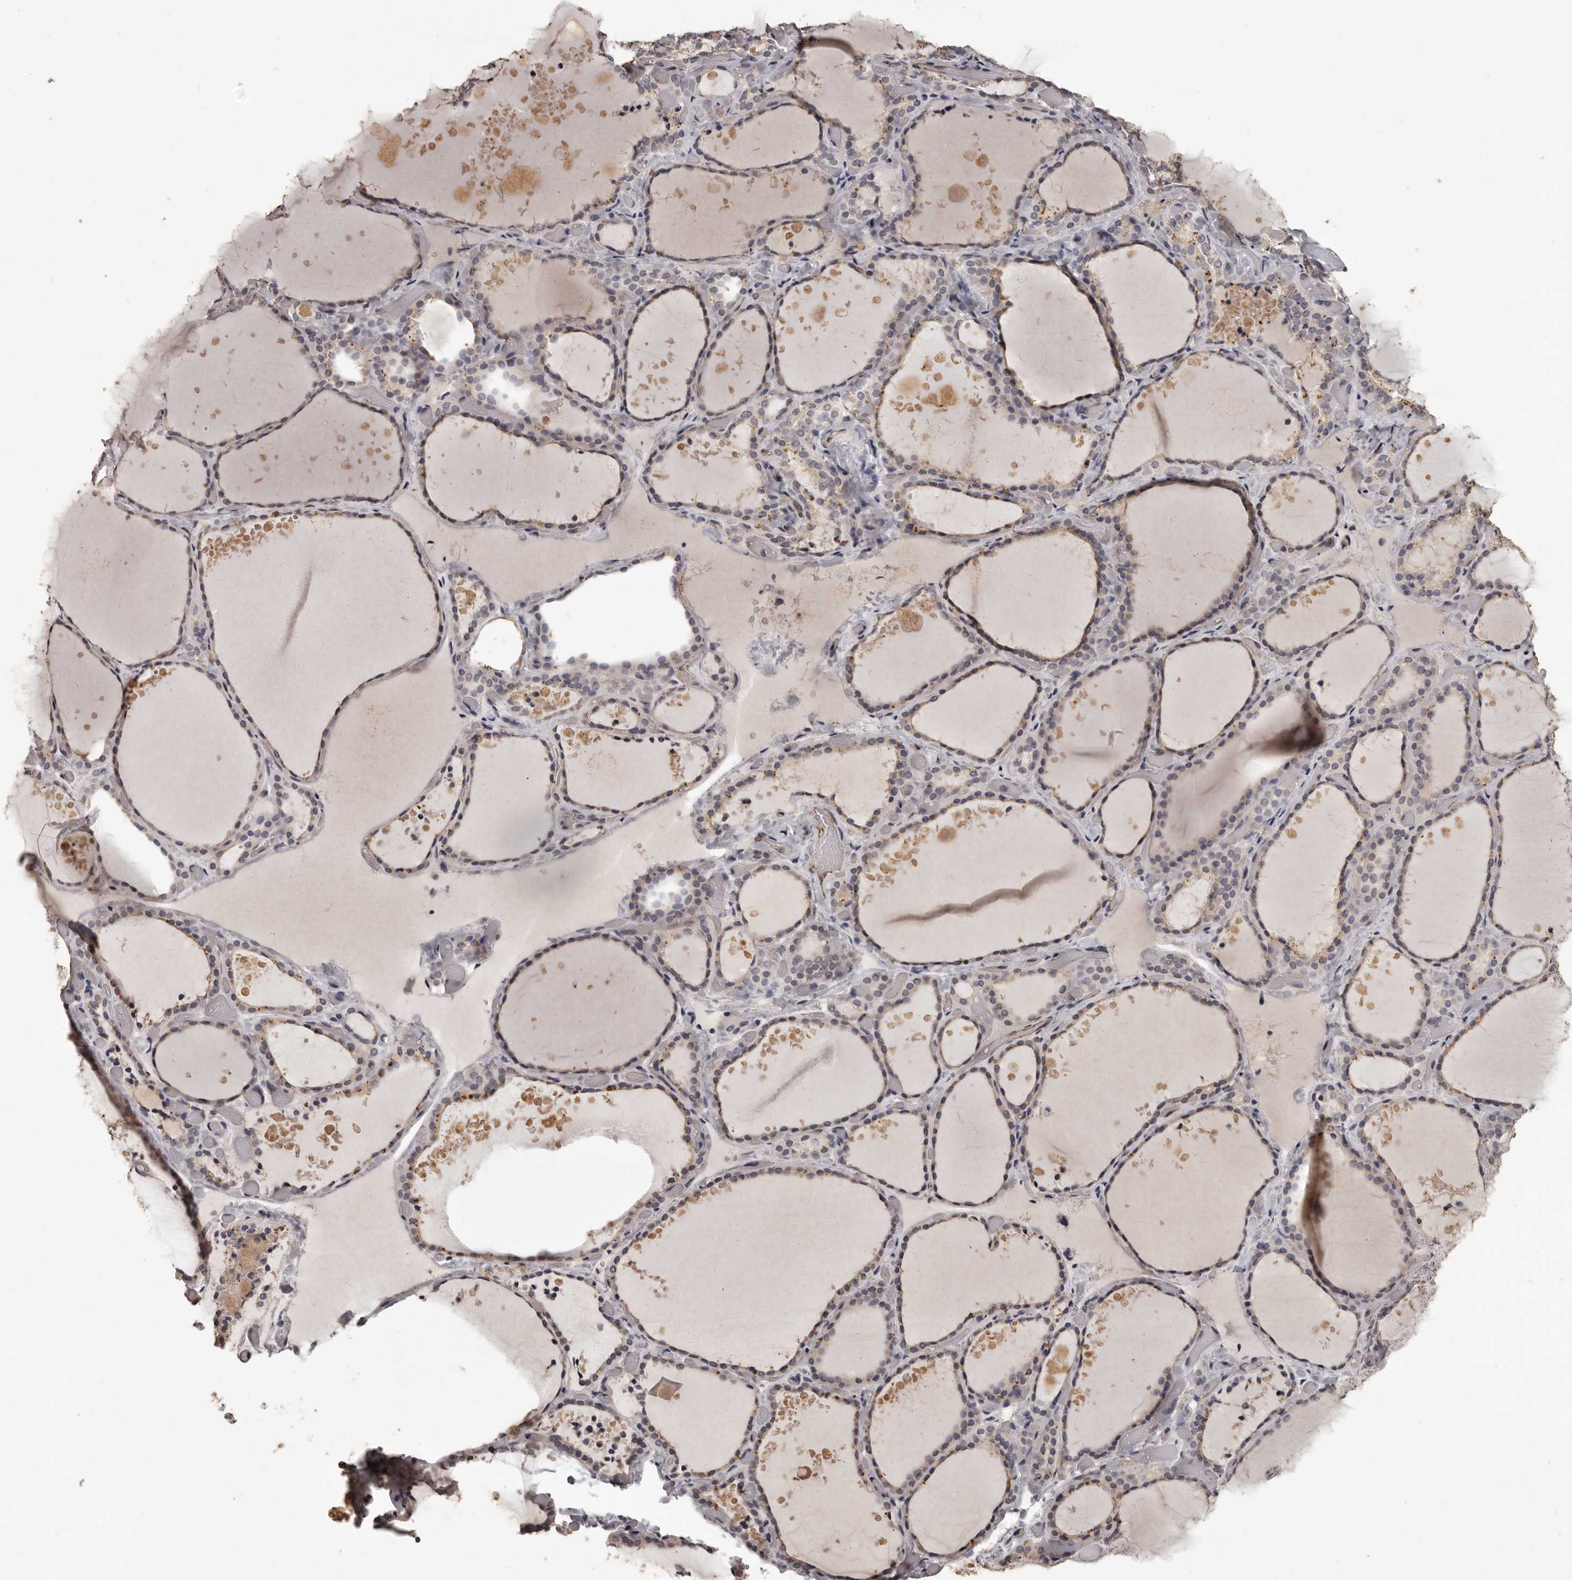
{"staining": {"intensity": "weak", "quantity": "25%-75%", "location": "cytoplasmic/membranous"}, "tissue": "thyroid gland", "cell_type": "Glandular cells", "image_type": "normal", "snomed": [{"axis": "morphology", "description": "Normal tissue, NOS"}, {"axis": "topography", "description": "Thyroid gland"}], "caption": "Immunohistochemistry image of unremarkable thyroid gland: human thyroid gland stained using immunohistochemistry displays low levels of weak protein expression localized specifically in the cytoplasmic/membranous of glandular cells, appearing as a cytoplasmic/membranous brown color.", "gene": "GPR78", "patient": {"sex": "female", "age": 44}}